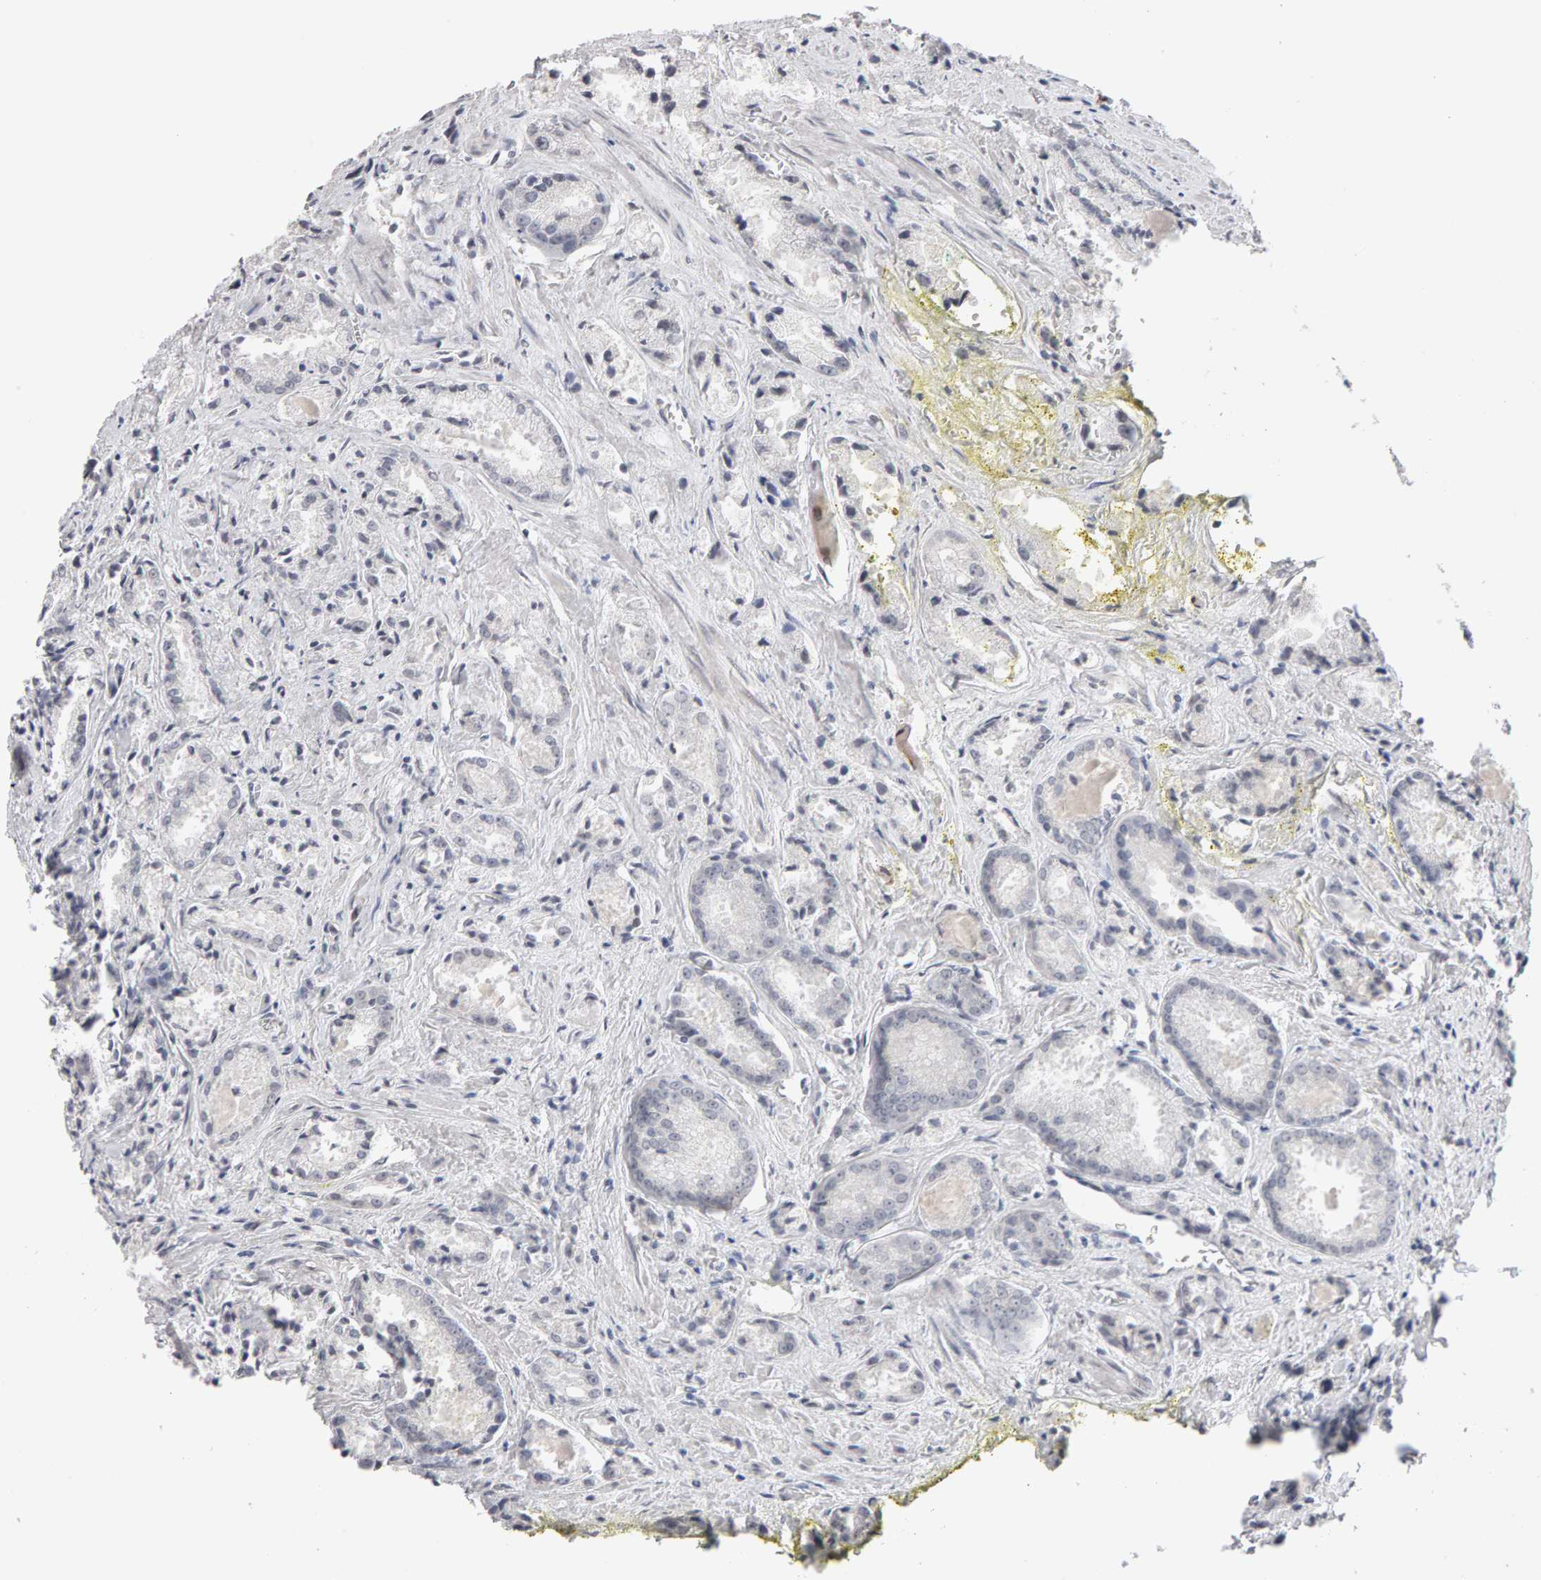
{"staining": {"intensity": "negative", "quantity": "none", "location": "none"}, "tissue": "prostate cancer", "cell_type": "Tumor cells", "image_type": "cancer", "snomed": [{"axis": "morphology", "description": "Adenocarcinoma, Low grade"}, {"axis": "topography", "description": "Prostate"}], "caption": "Immunohistochemical staining of human adenocarcinoma (low-grade) (prostate) demonstrates no significant positivity in tumor cells.", "gene": "HNF4A", "patient": {"sex": "male", "age": 64}}